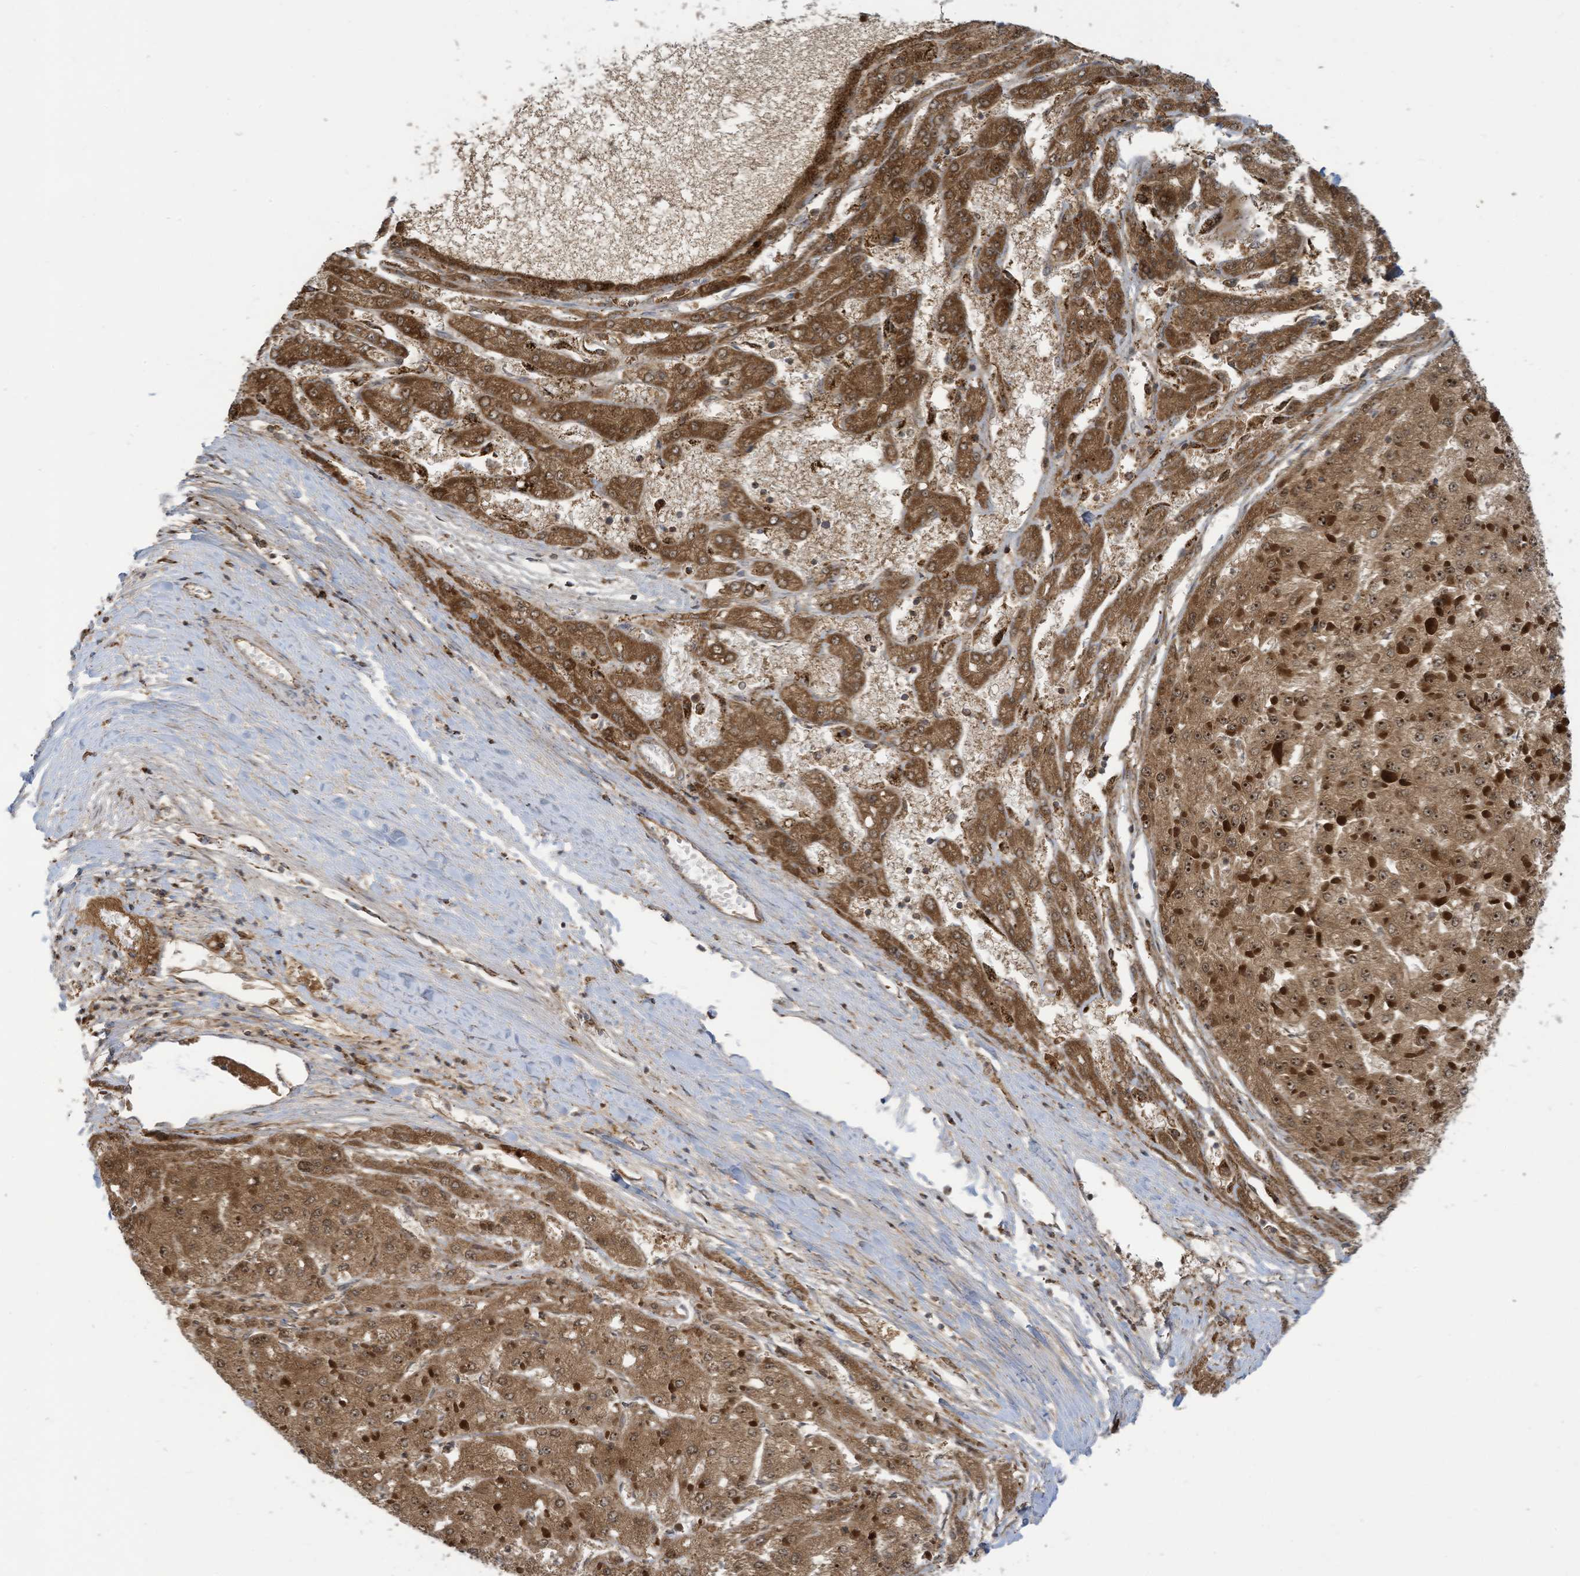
{"staining": {"intensity": "strong", "quantity": ">75%", "location": "cytoplasmic/membranous"}, "tissue": "liver cancer", "cell_type": "Tumor cells", "image_type": "cancer", "snomed": [{"axis": "morphology", "description": "Carcinoma, Hepatocellular, NOS"}, {"axis": "topography", "description": "Liver"}], "caption": "There is high levels of strong cytoplasmic/membranous staining in tumor cells of hepatocellular carcinoma (liver), as demonstrated by immunohistochemical staining (brown color).", "gene": "COX10", "patient": {"sex": "female", "age": 73}}